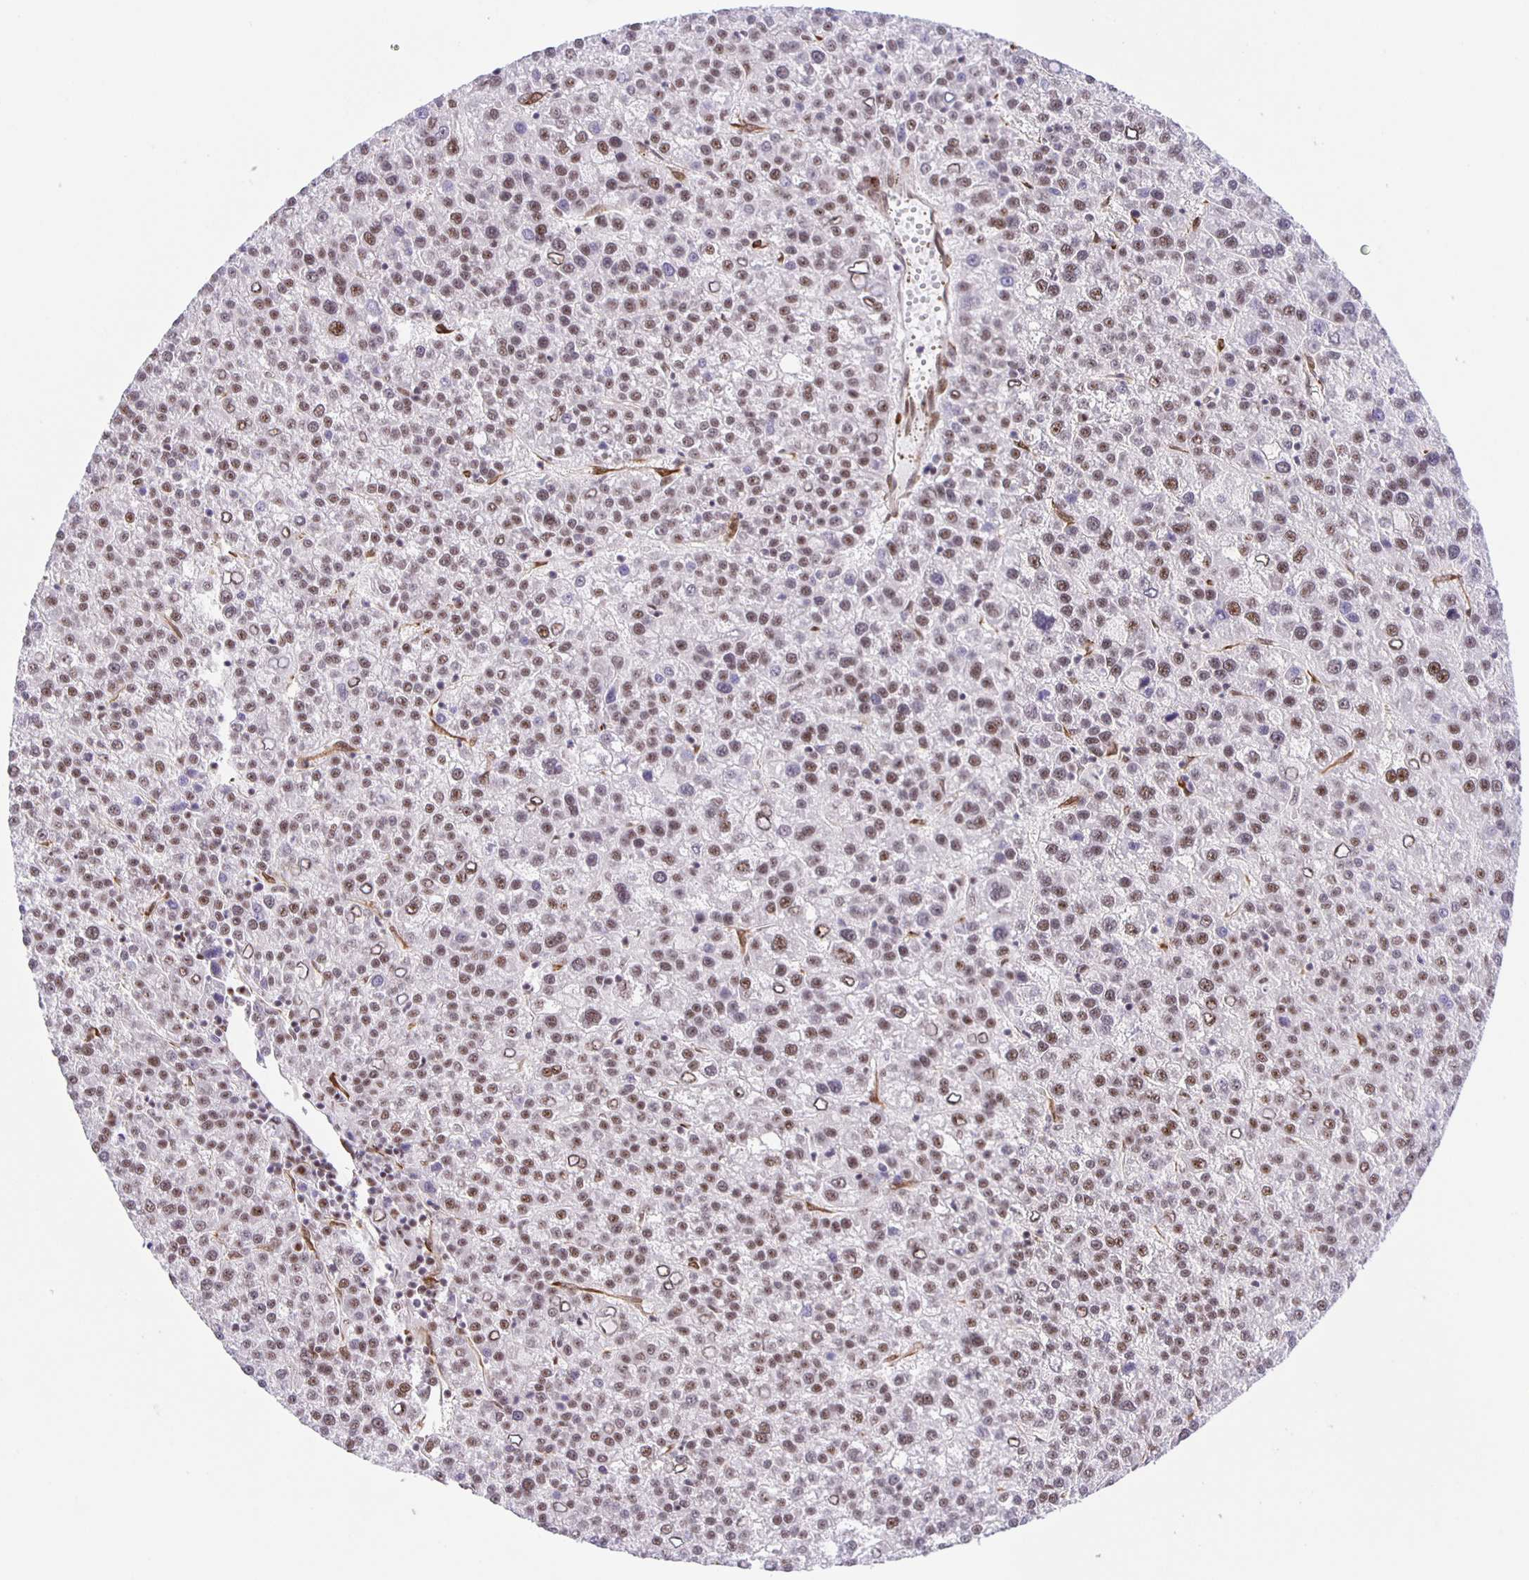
{"staining": {"intensity": "moderate", "quantity": "25%-75%", "location": "nuclear"}, "tissue": "liver cancer", "cell_type": "Tumor cells", "image_type": "cancer", "snomed": [{"axis": "morphology", "description": "Carcinoma, Hepatocellular, NOS"}, {"axis": "topography", "description": "Liver"}], "caption": "A photomicrograph of hepatocellular carcinoma (liver) stained for a protein demonstrates moderate nuclear brown staining in tumor cells.", "gene": "ZRANB2", "patient": {"sex": "female", "age": 58}}